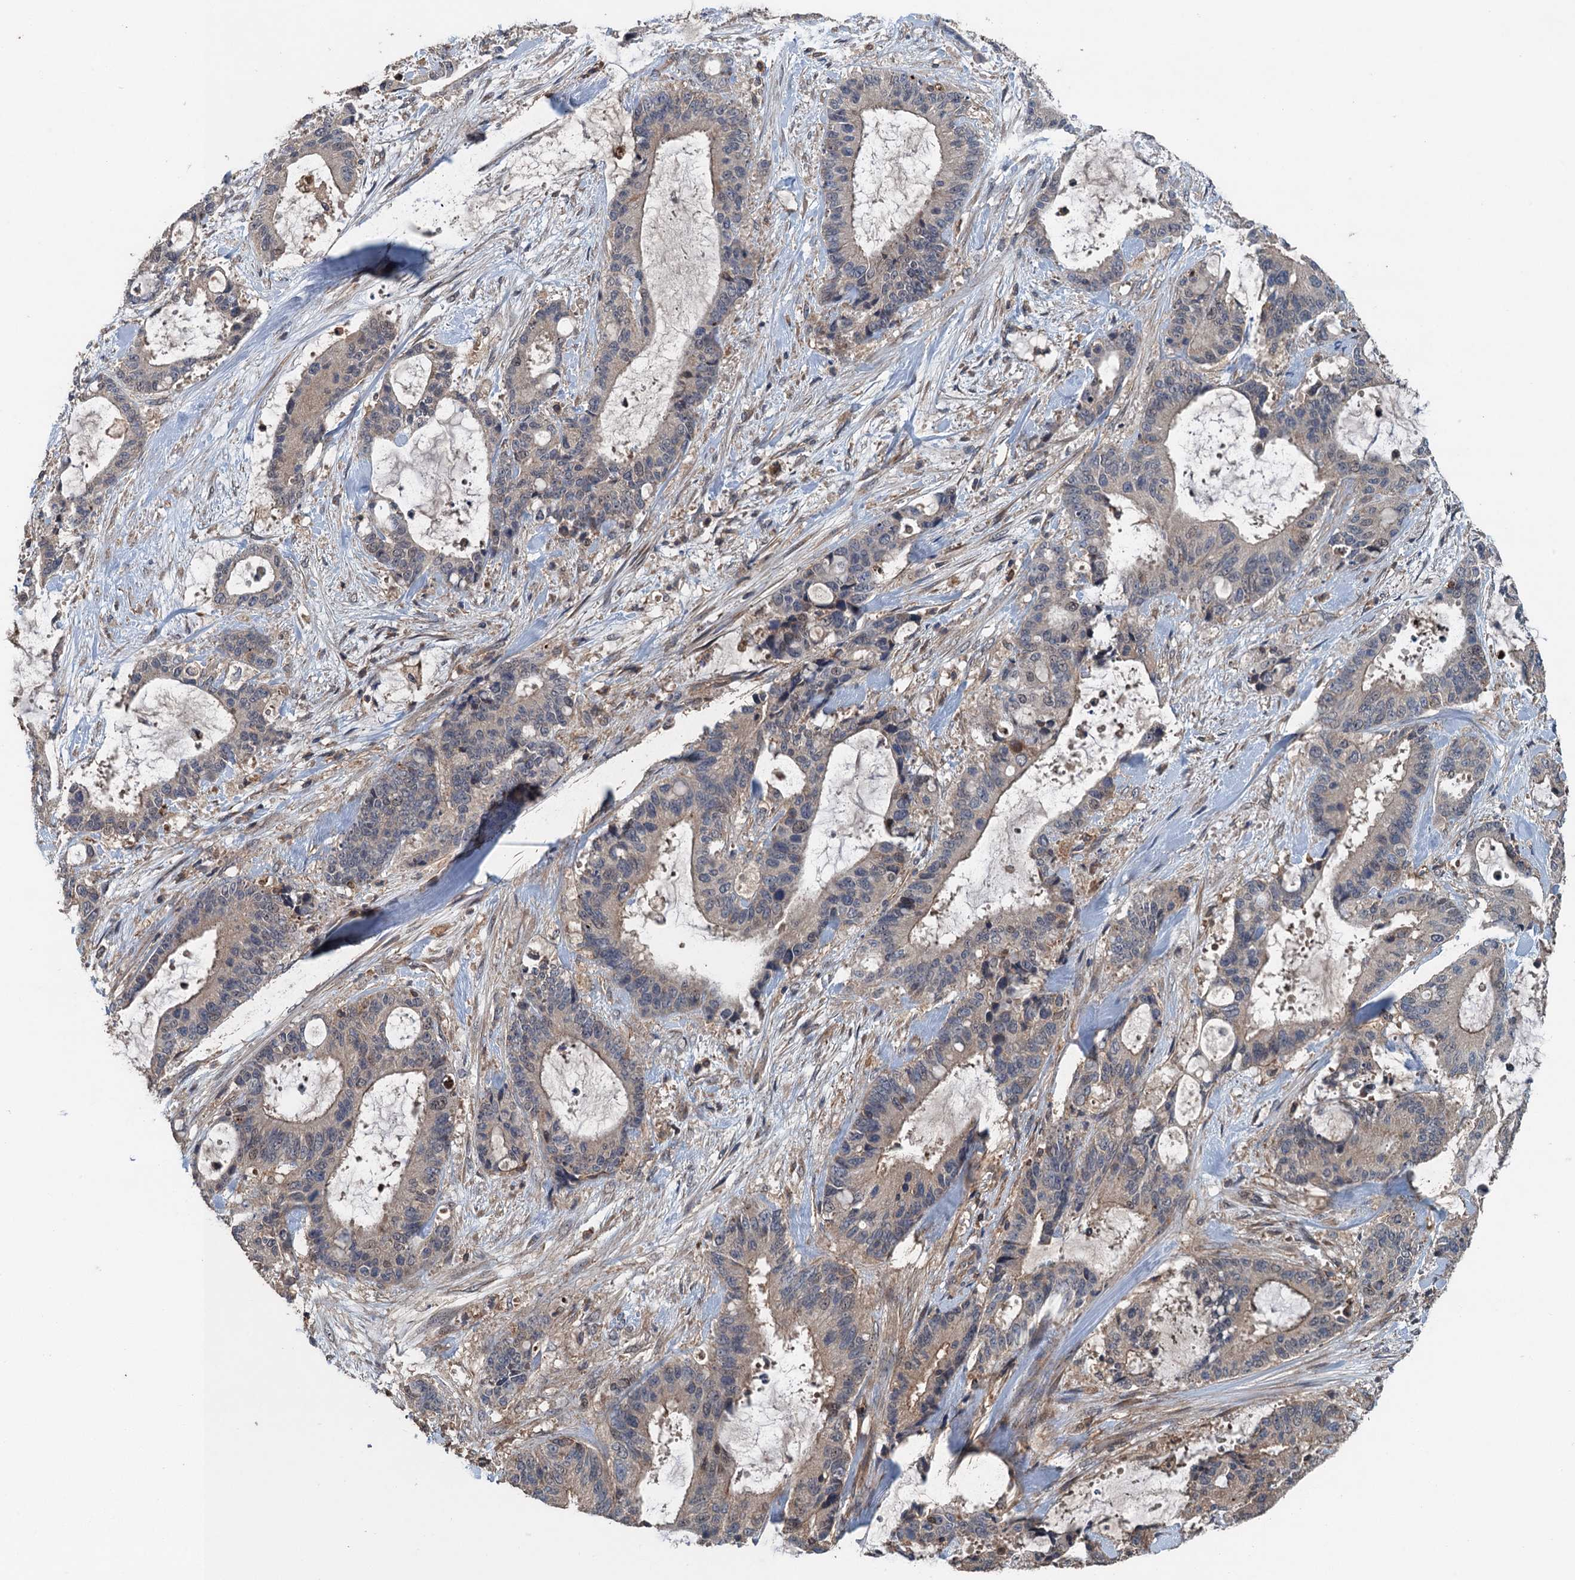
{"staining": {"intensity": "negative", "quantity": "none", "location": "none"}, "tissue": "liver cancer", "cell_type": "Tumor cells", "image_type": "cancer", "snomed": [{"axis": "morphology", "description": "Normal tissue, NOS"}, {"axis": "morphology", "description": "Cholangiocarcinoma"}, {"axis": "topography", "description": "Liver"}, {"axis": "topography", "description": "Peripheral nerve tissue"}], "caption": "Protein analysis of liver cholangiocarcinoma shows no significant positivity in tumor cells.", "gene": "BORCS5", "patient": {"sex": "female", "age": 73}}